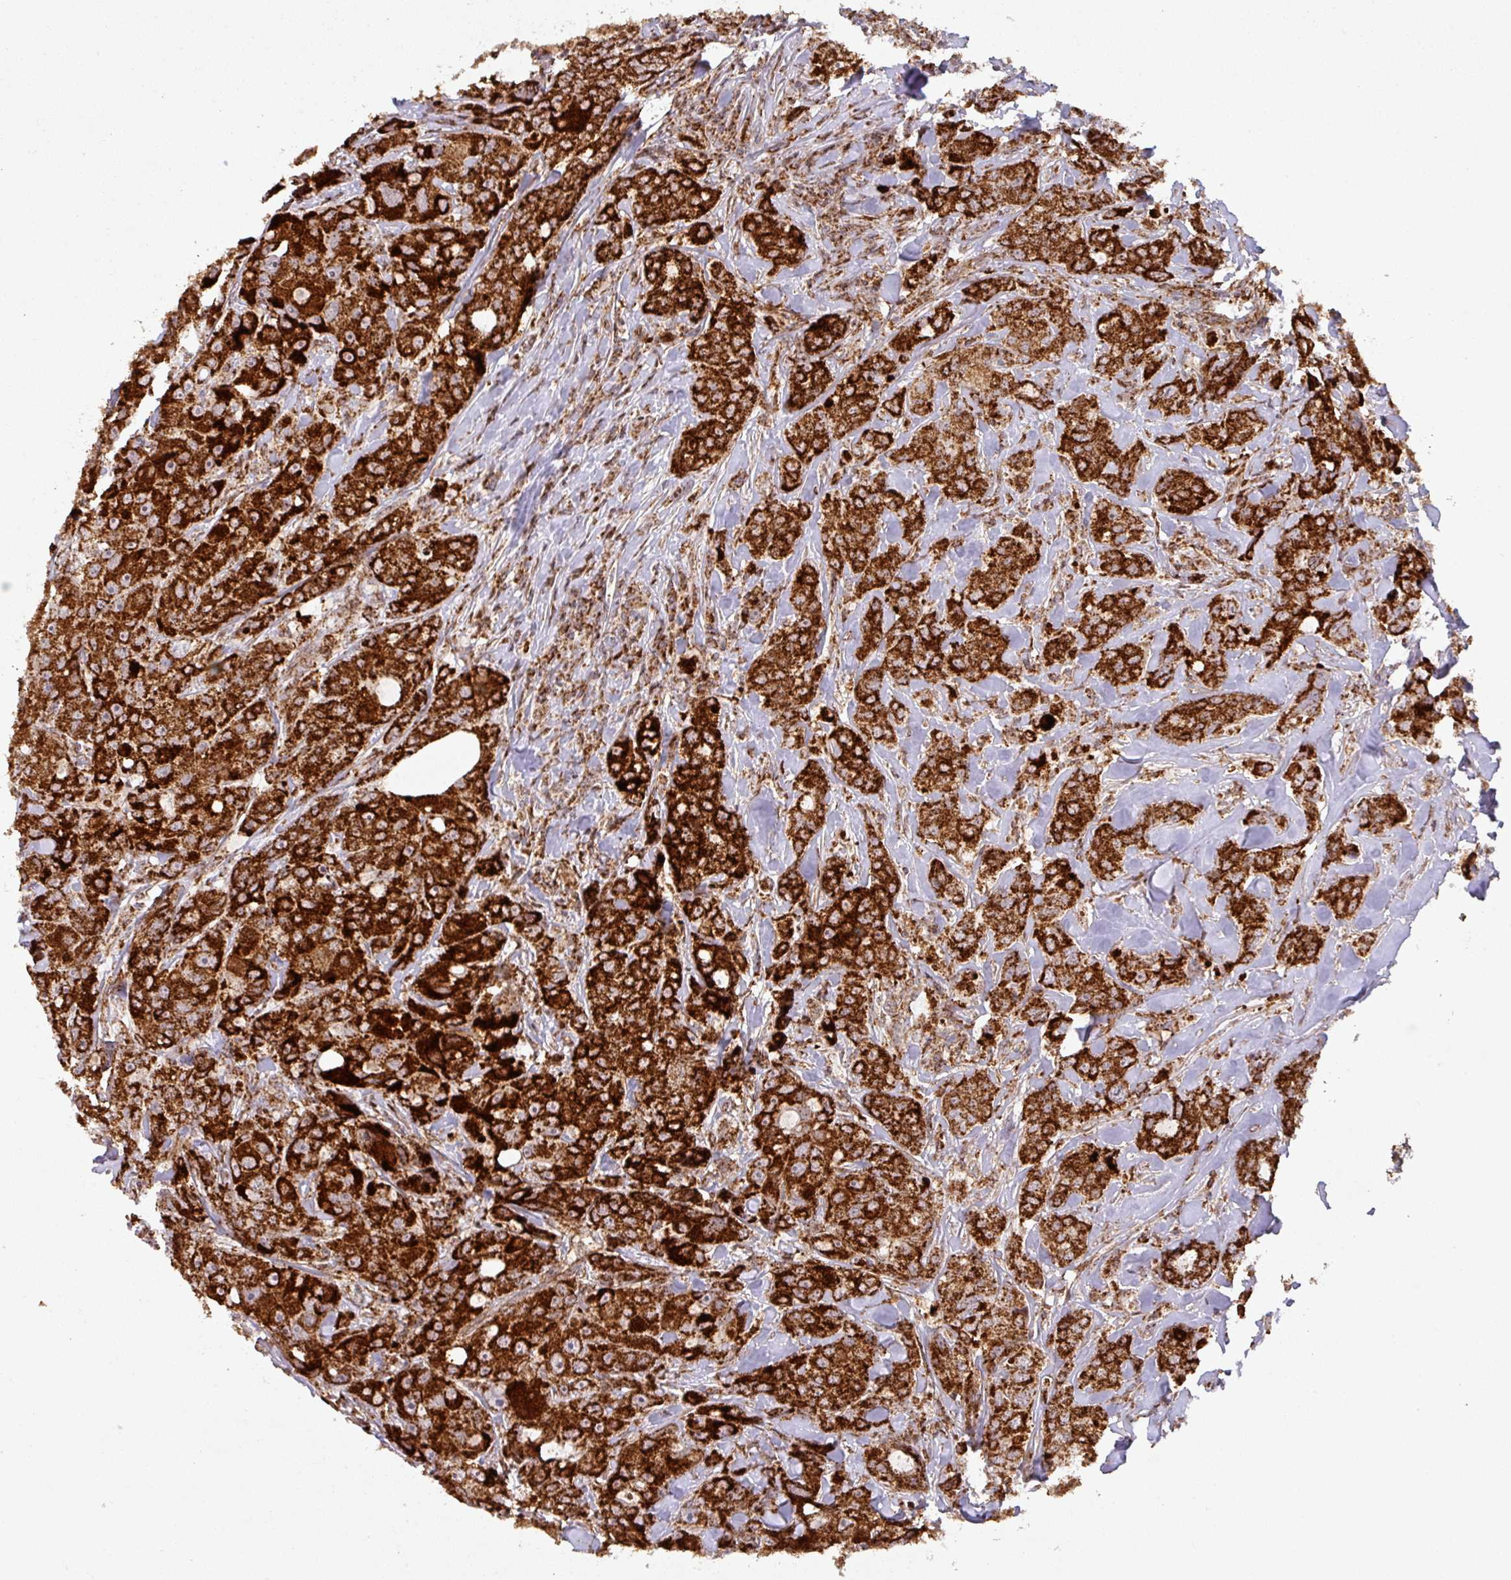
{"staining": {"intensity": "strong", "quantity": ">75%", "location": "cytoplasmic/membranous"}, "tissue": "breast cancer", "cell_type": "Tumor cells", "image_type": "cancer", "snomed": [{"axis": "morphology", "description": "Duct carcinoma"}, {"axis": "topography", "description": "Breast"}], "caption": "Strong cytoplasmic/membranous protein staining is appreciated in about >75% of tumor cells in breast cancer.", "gene": "GPD2", "patient": {"sex": "female", "age": 43}}